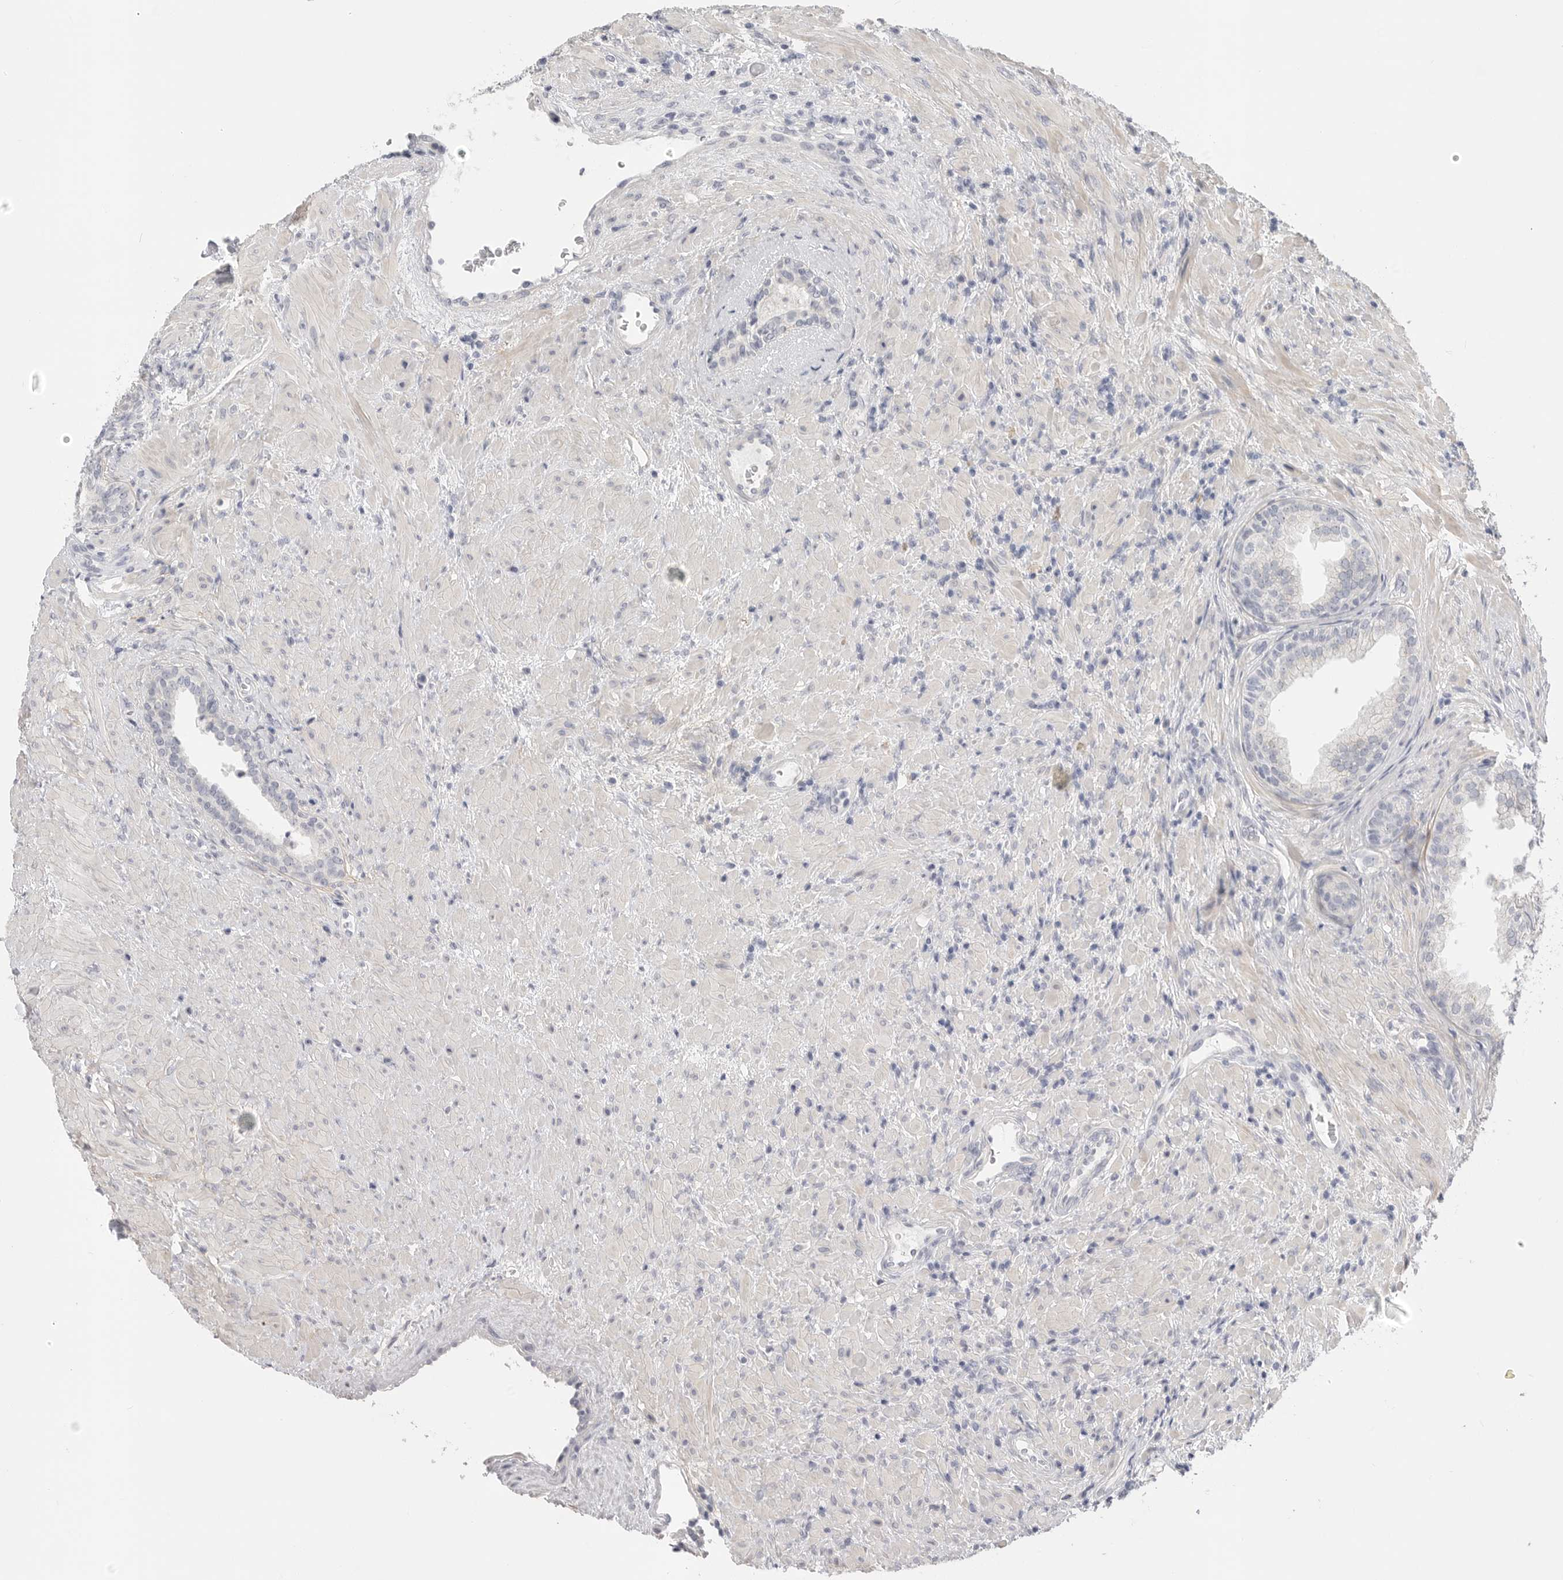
{"staining": {"intensity": "negative", "quantity": "none", "location": "none"}, "tissue": "prostate", "cell_type": "Glandular cells", "image_type": "normal", "snomed": [{"axis": "morphology", "description": "Normal tissue, NOS"}, {"axis": "topography", "description": "Prostate"}], "caption": "This is a photomicrograph of immunohistochemistry (IHC) staining of unremarkable prostate, which shows no positivity in glandular cells. (Stains: DAB IHC with hematoxylin counter stain, Microscopy: brightfield microscopy at high magnification).", "gene": "FBN2", "patient": {"sex": "male", "age": 76}}